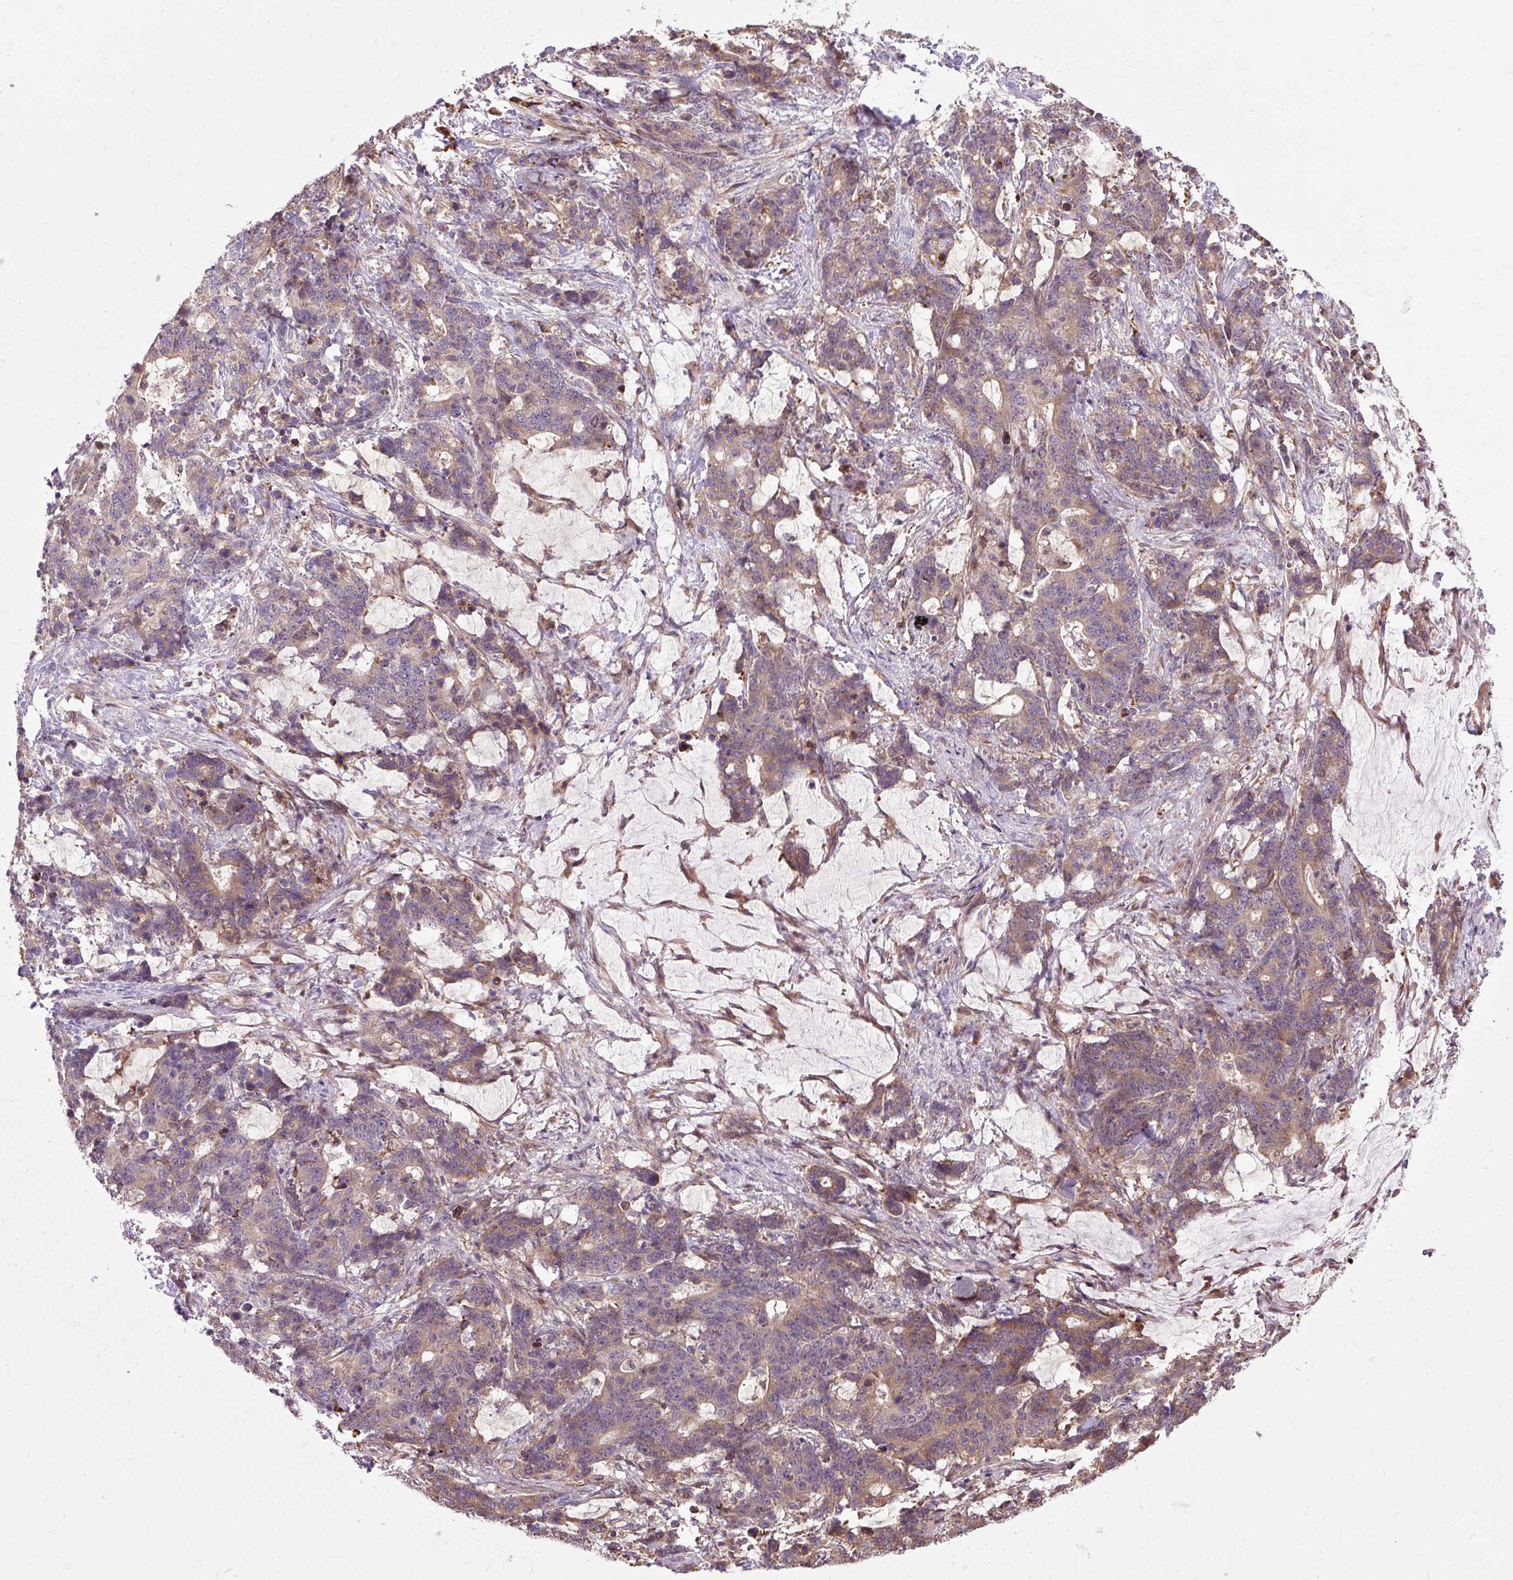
{"staining": {"intensity": "moderate", "quantity": ">75%", "location": "cytoplasmic/membranous"}, "tissue": "stomach cancer", "cell_type": "Tumor cells", "image_type": "cancer", "snomed": [{"axis": "morphology", "description": "Normal tissue, NOS"}, {"axis": "morphology", "description": "Adenocarcinoma, NOS"}, {"axis": "topography", "description": "Stomach"}], "caption": "Protein staining exhibits moderate cytoplasmic/membranous positivity in about >75% of tumor cells in stomach cancer (adenocarcinoma).", "gene": "FLRT1", "patient": {"sex": "female", "age": 64}}